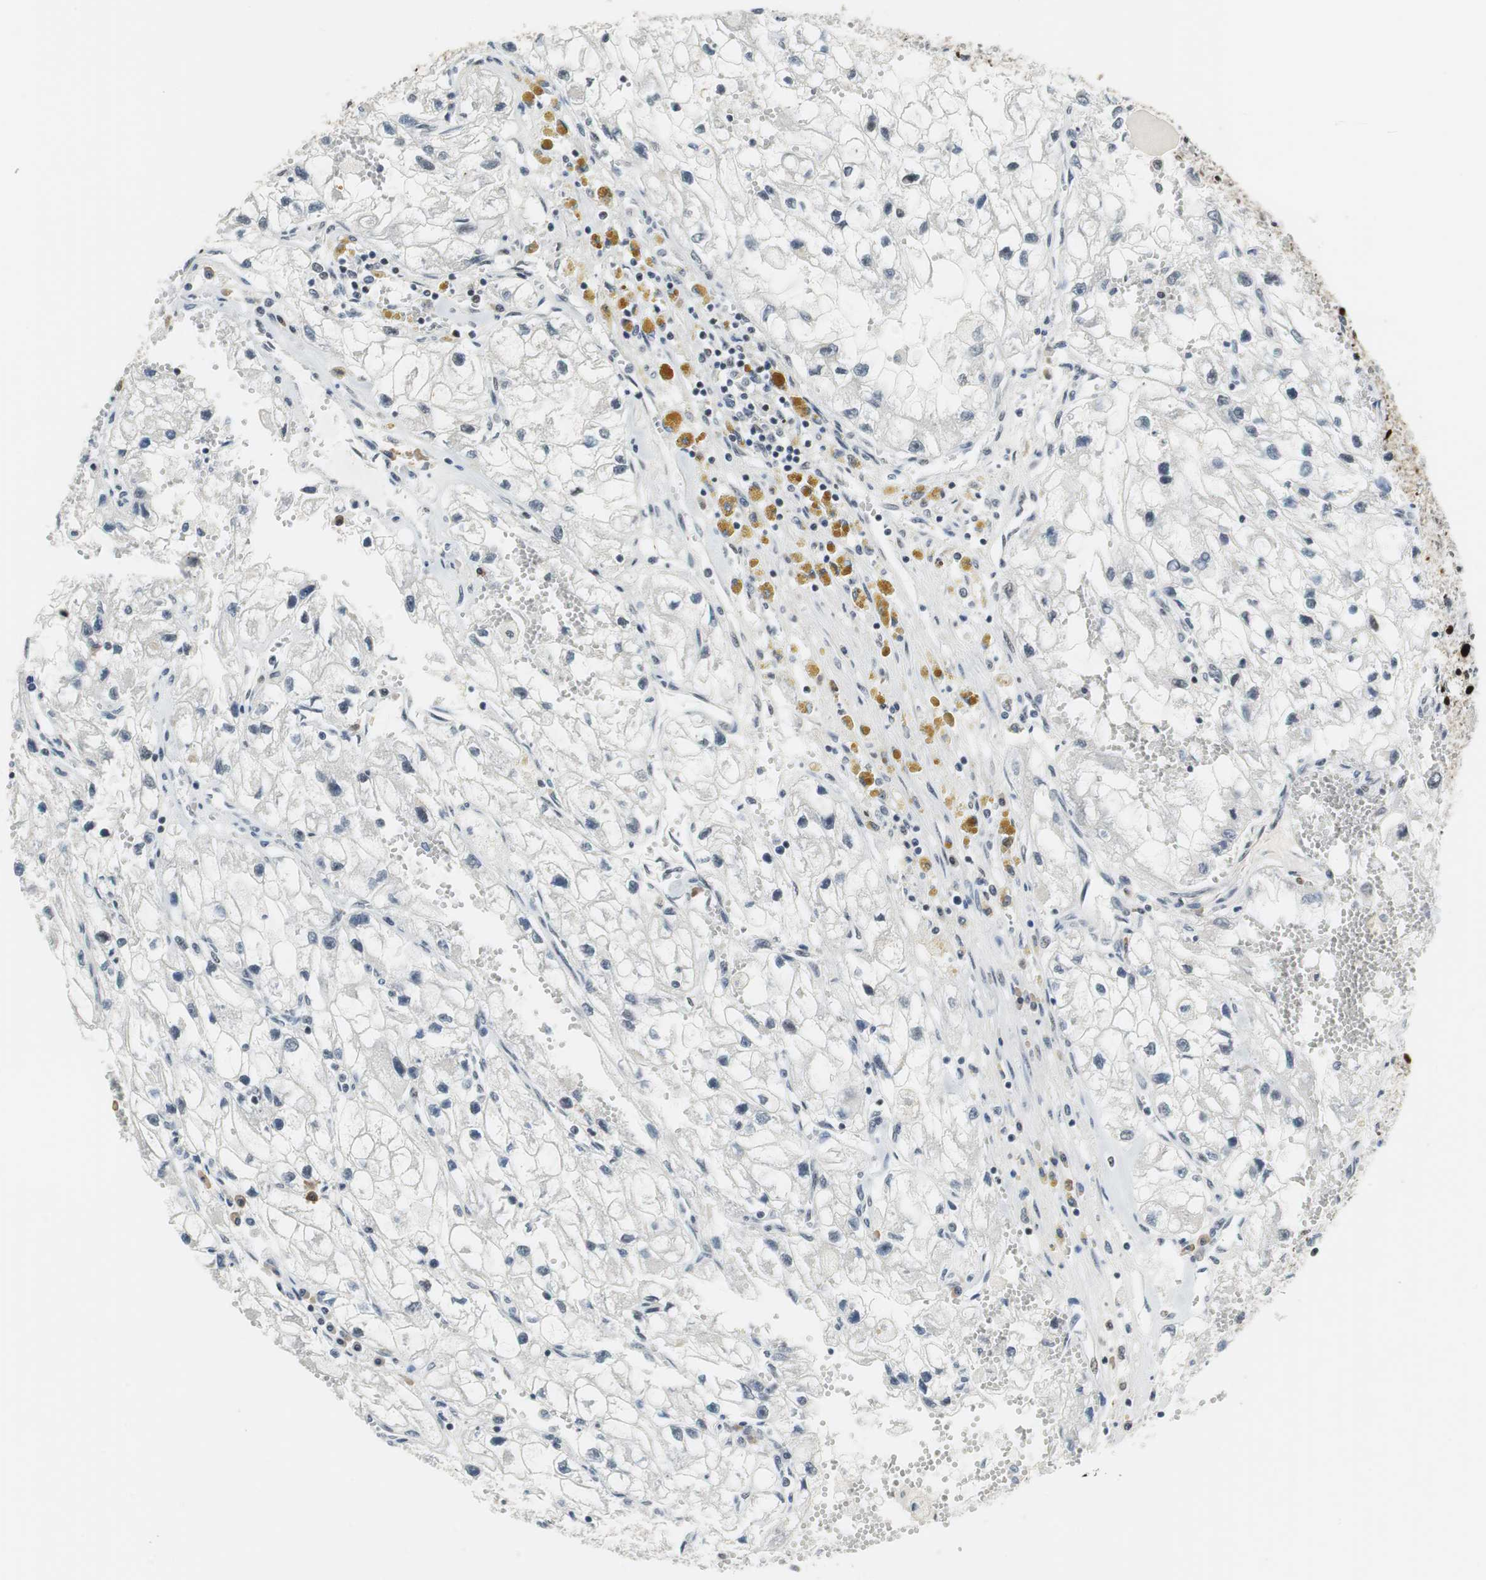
{"staining": {"intensity": "negative", "quantity": "none", "location": "none"}, "tissue": "renal cancer", "cell_type": "Tumor cells", "image_type": "cancer", "snomed": [{"axis": "morphology", "description": "Adenocarcinoma, NOS"}, {"axis": "topography", "description": "Kidney"}], "caption": "IHC image of neoplastic tissue: human renal adenocarcinoma stained with DAB shows no significant protein staining in tumor cells.", "gene": "PRKDC", "patient": {"sex": "female", "age": 70}}